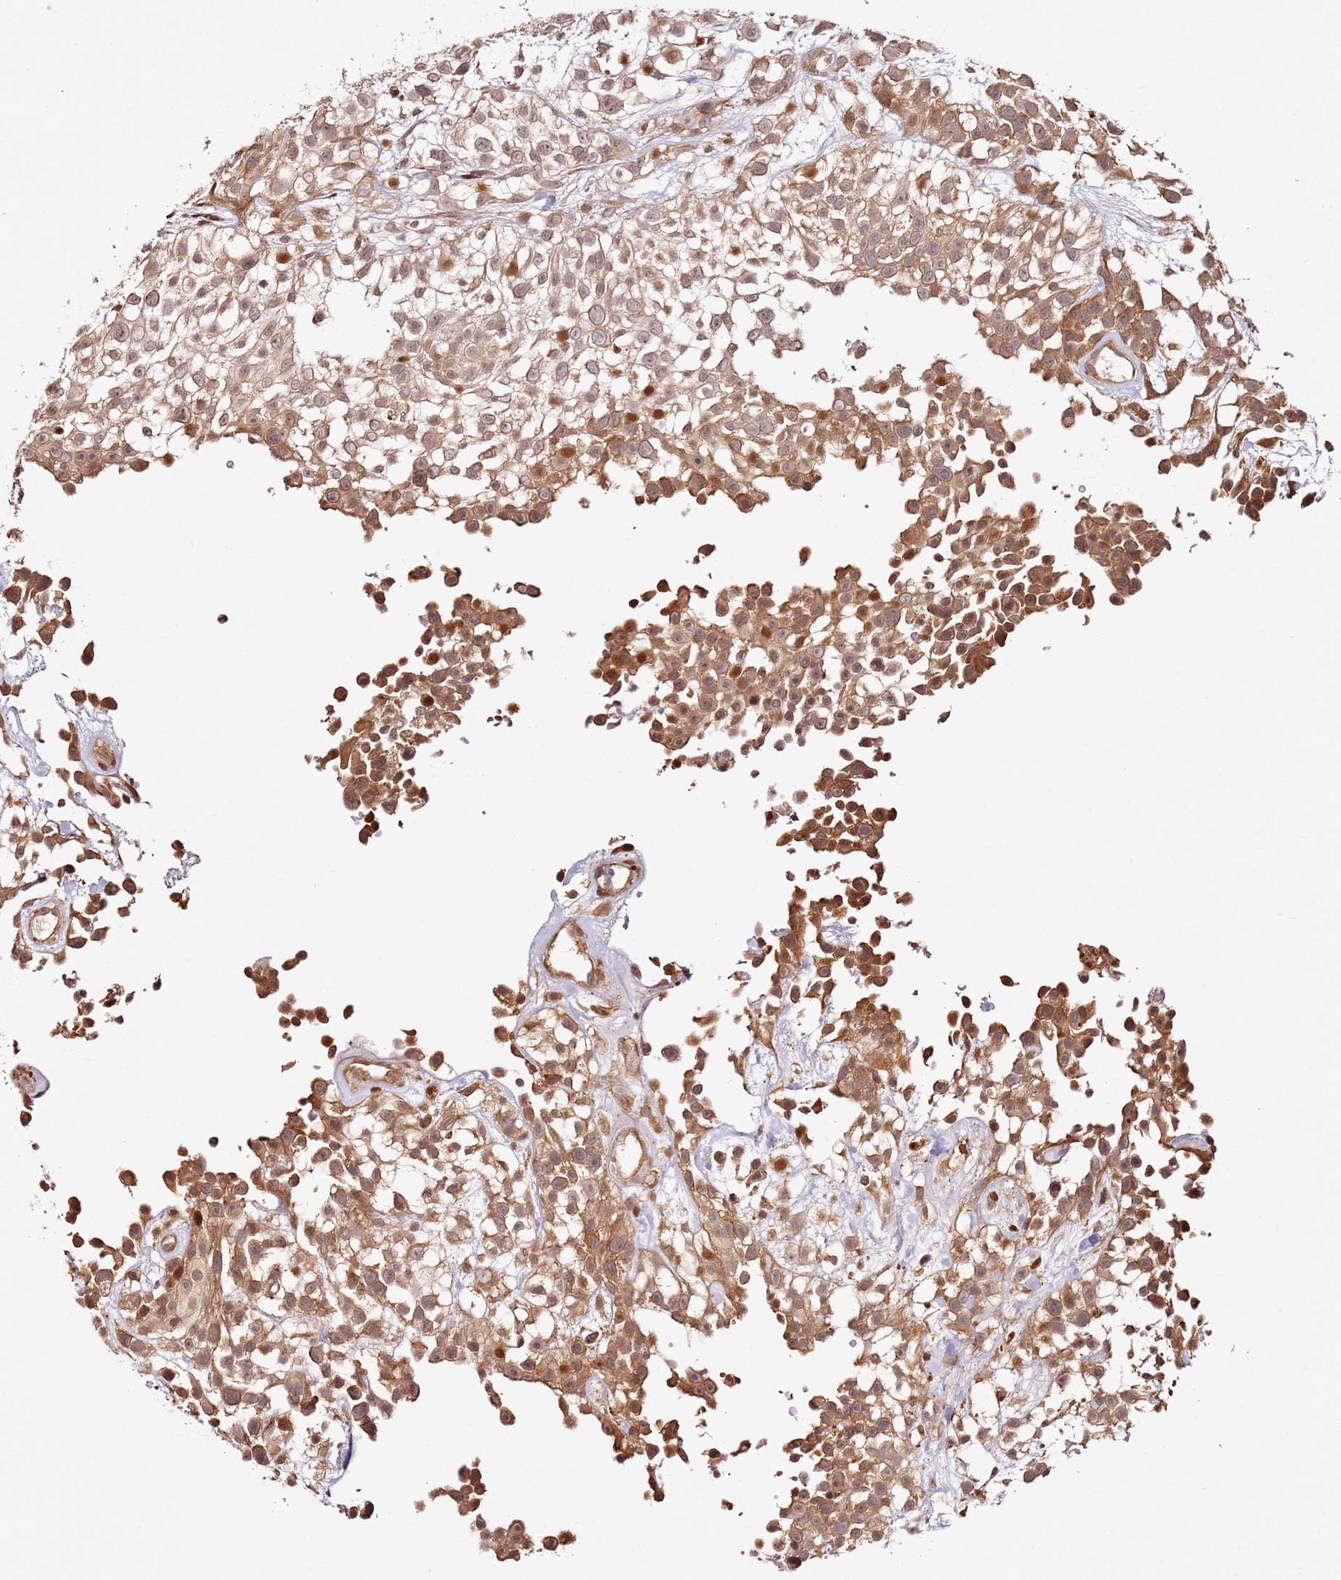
{"staining": {"intensity": "moderate", "quantity": ">75%", "location": "cytoplasmic/membranous,nuclear"}, "tissue": "urothelial cancer", "cell_type": "Tumor cells", "image_type": "cancer", "snomed": [{"axis": "morphology", "description": "Urothelial carcinoma, High grade"}, {"axis": "topography", "description": "Urinary bladder"}], "caption": "Protein staining displays moderate cytoplasmic/membranous and nuclear positivity in approximately >75% of tumor cells in urothelial cancer.", "gene": "RPS3A", "patient": {"sex": "male", "age": 56}}